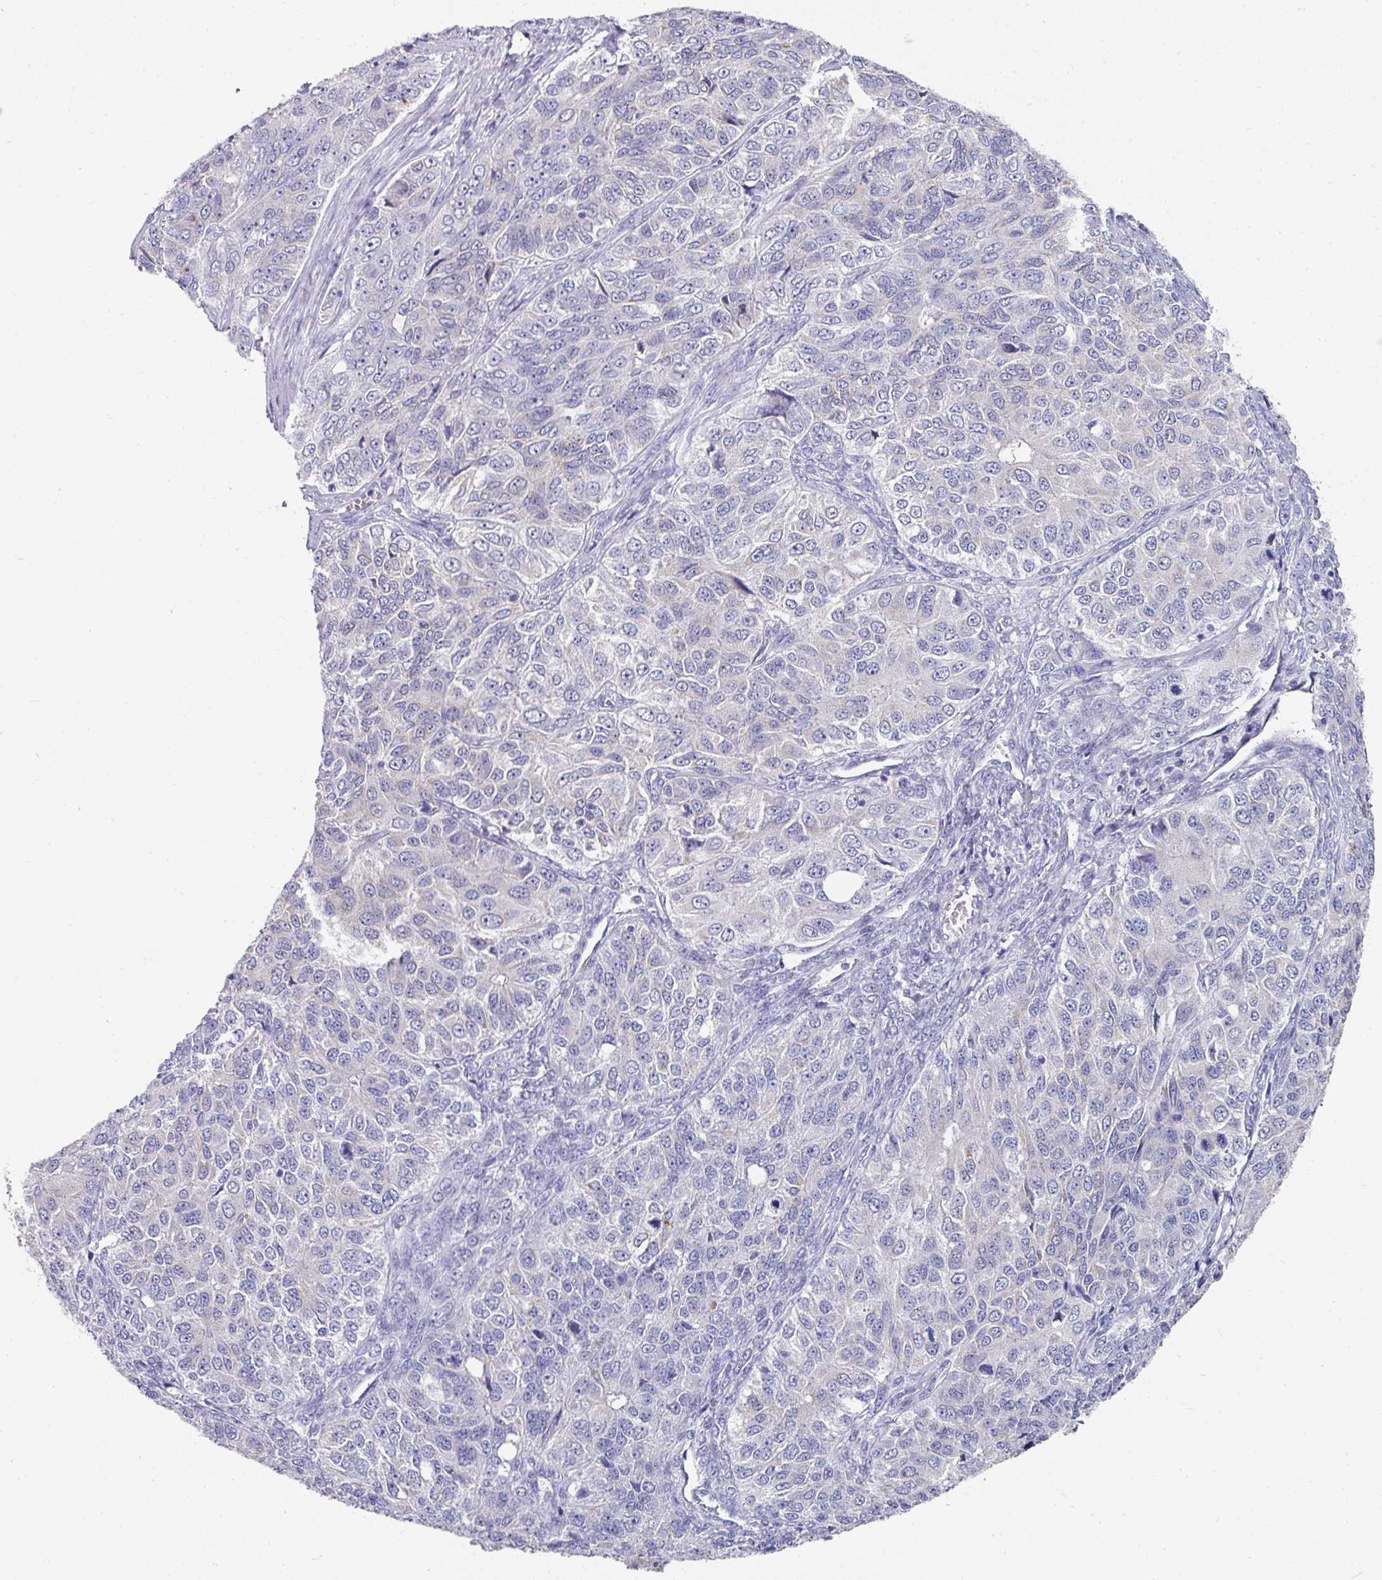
{"staining": {"intensity": "moderate", "quantity": "<25%", "location": "cytoplasmic/membranous"}, "tissue": "ovarian cancer", "cell_type": "Tumor cells", "image_type": "cancer", "snomed": [{"axis": "morphology", "description": "Carcinoma, endometroid"}, {"axis": "topography", "description": "Ovary"}], "caption": "About <25% of tumor cells in ovarian endometroid carcinoma reveal moderate cytoplasmic/membranous protein expression as visualized by brown immunohistochemical staining.", "gene": "SETBP1", "patient": {"sex": "female", "age": 51}}